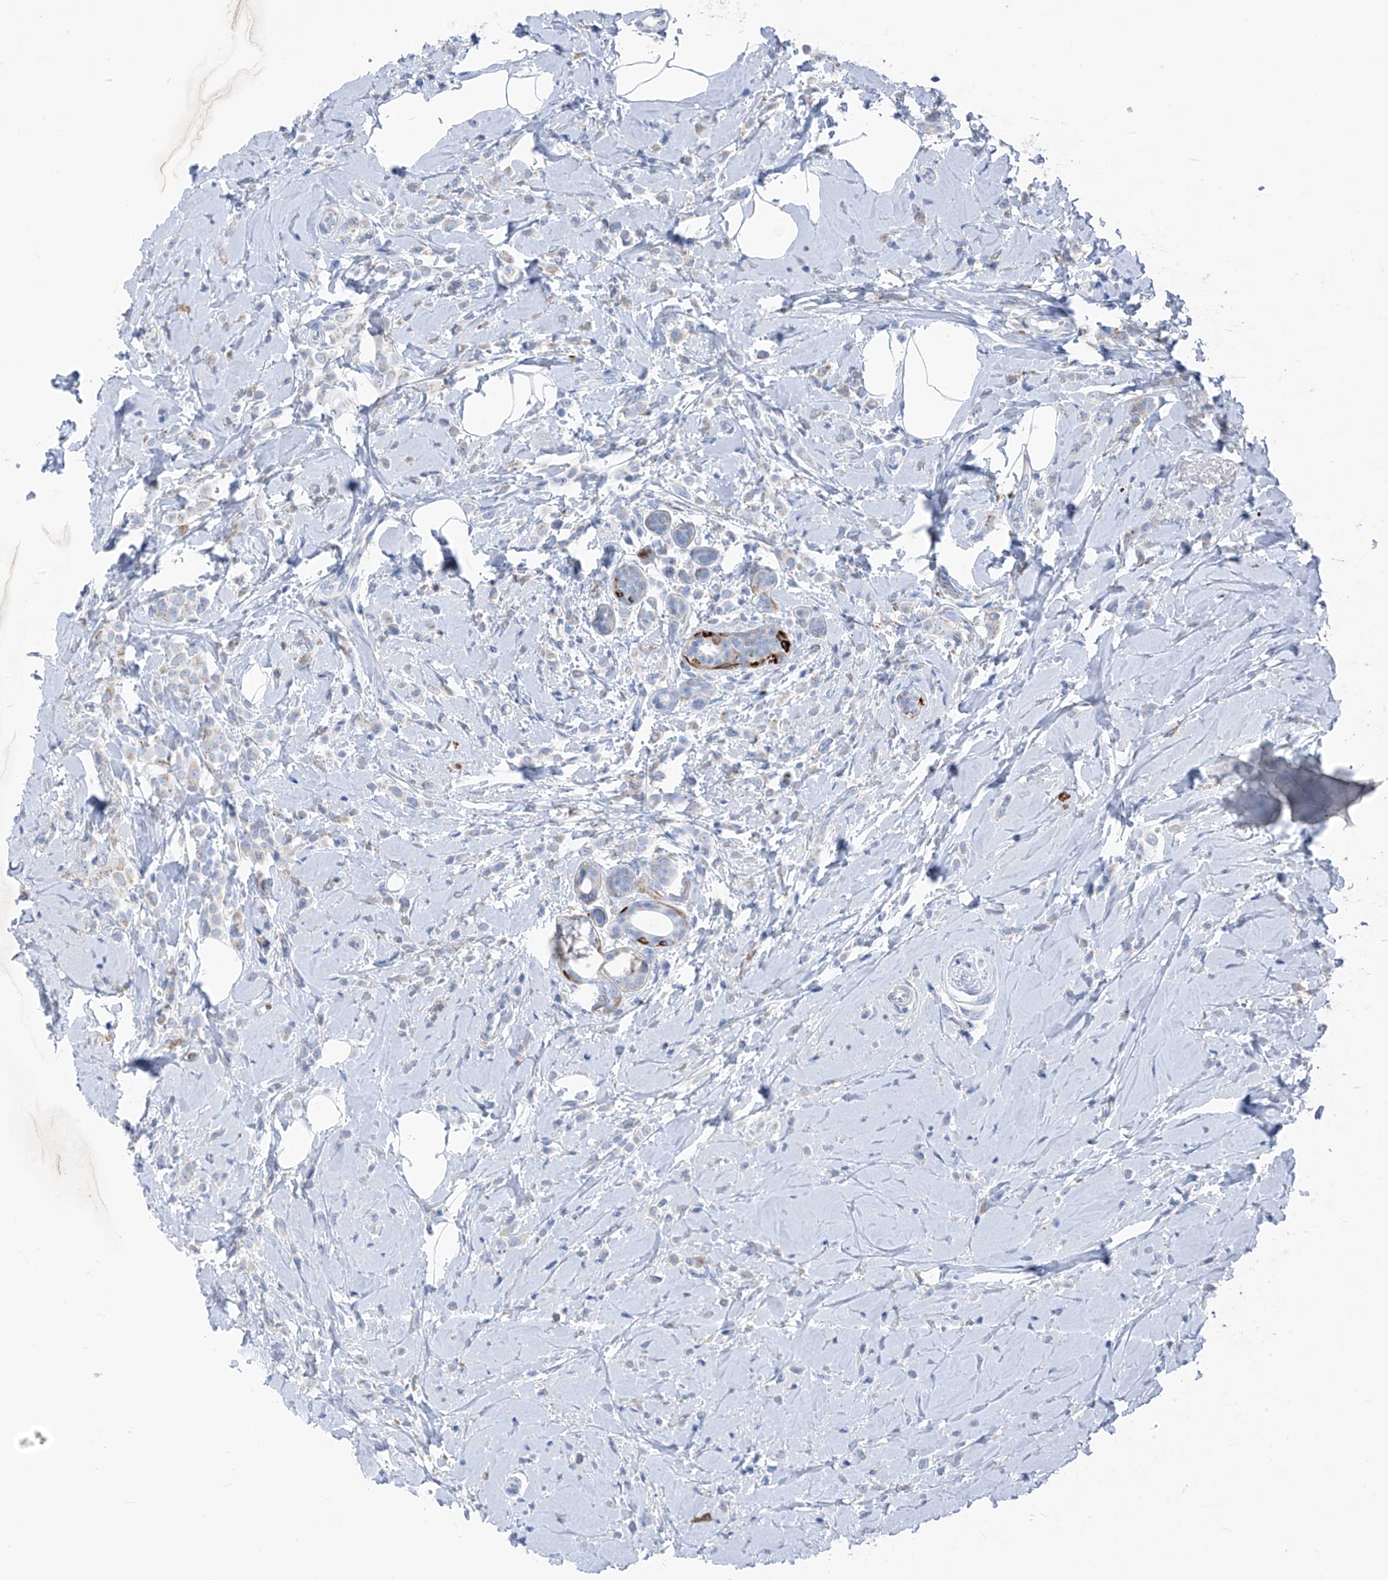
{"staining": {"intensity": "negative", "quantity": "none", "location": "none"}, "tissue": "breast cancer", "cell_type": "Tumor cells", "image_type": "cancer", "snomed": [{"axis": "morphology", "description": "Lobular carcinoma"}, {"axis": "topography", "description": "Breast"}], "caption": "DAB (3,3'-diaminobenzidine) immunohistochemical staining of human breast lobular carcinoma exhibits no significant expression in tumor cells.", "gene": "GLMP", "patient": {"sex": "female", "age": 47}}